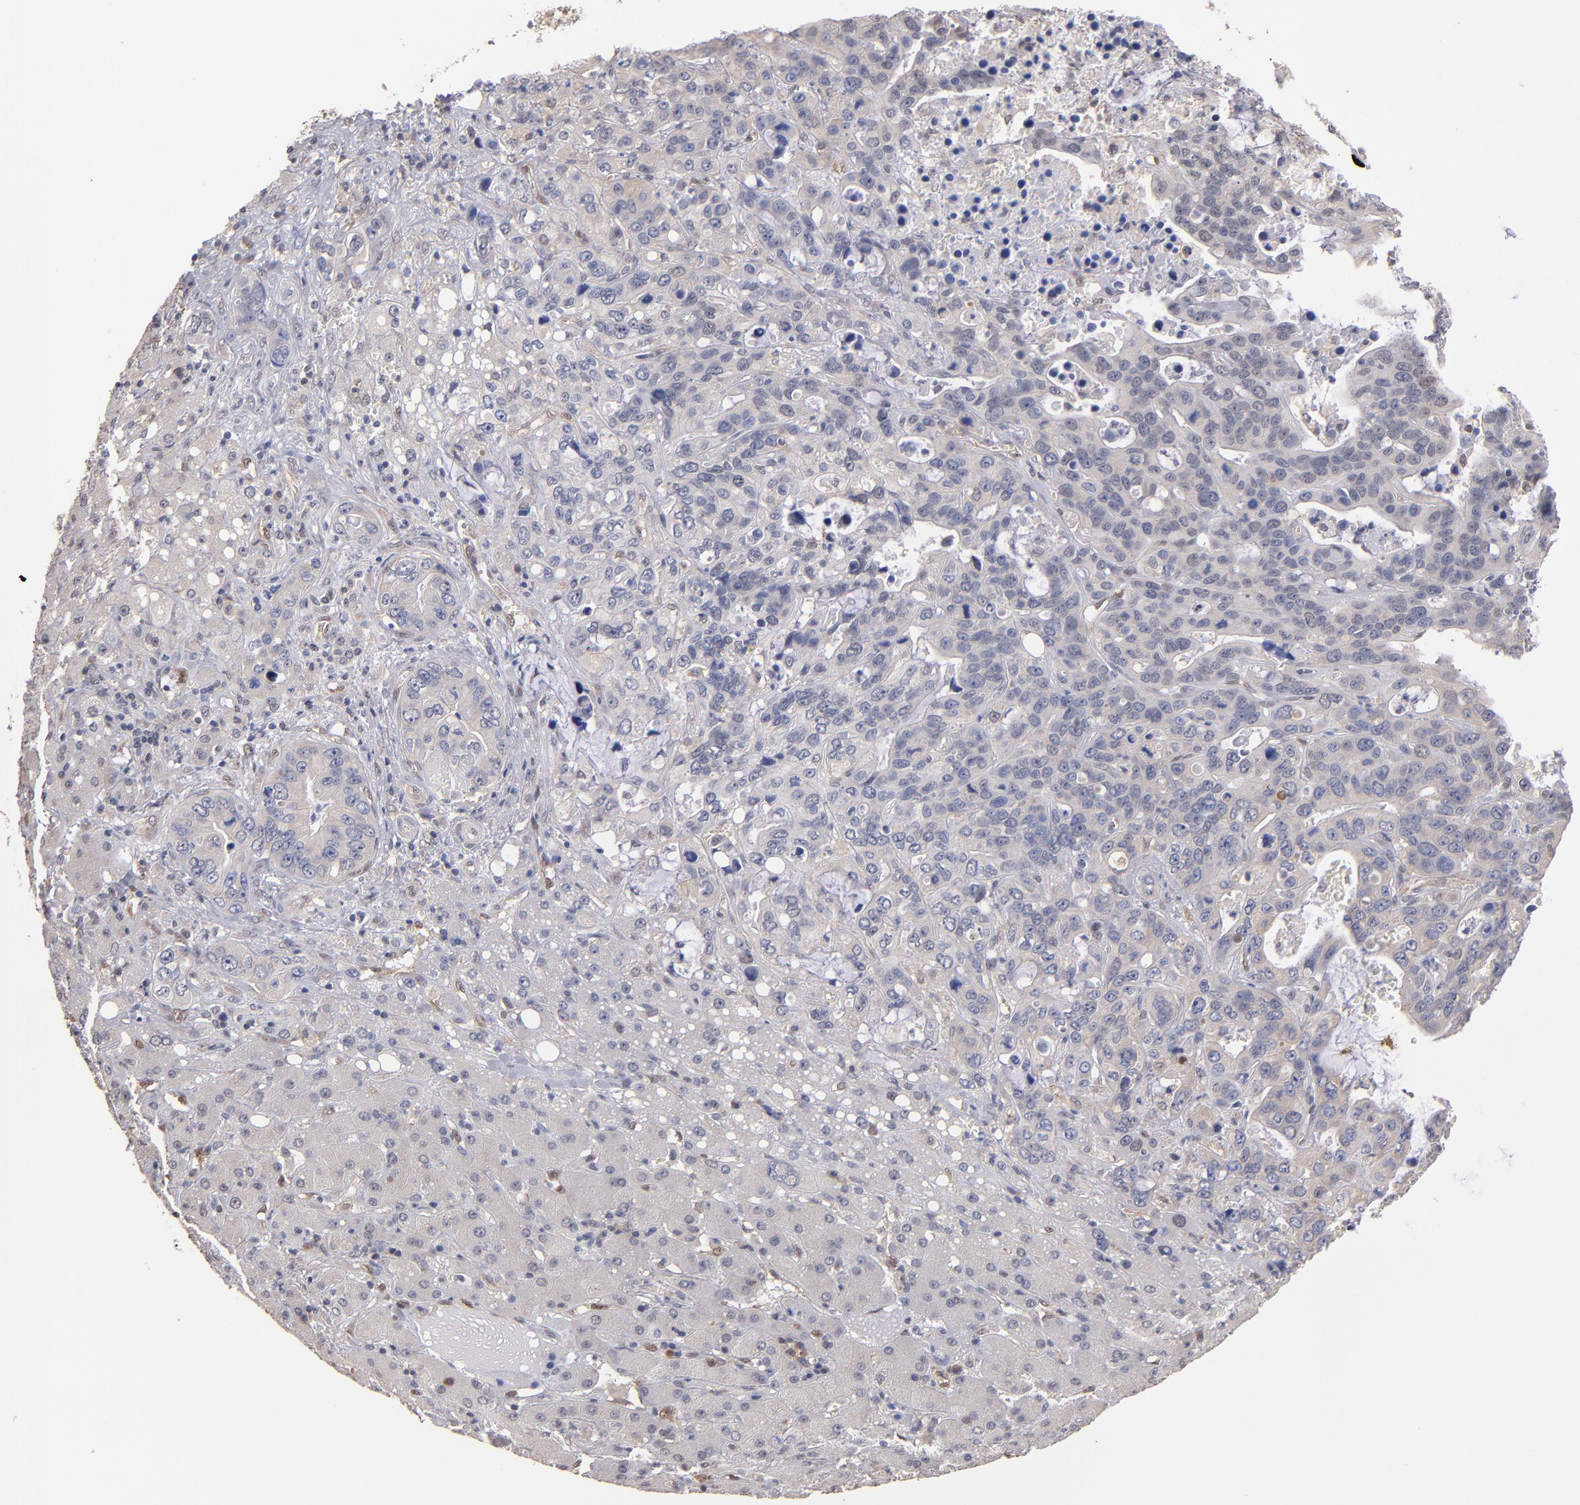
{"staining": {"intensity": "negative", "quantity": "none", "location": "none"}, "tissue": "liver cancer", "cell_type": "Tumor cells", "image_type": "cancer", "snomed": [{"axis": "morphology", "description": "Cholangiocarcinoma"}, {"axis": "topography", "description": "Liver"}], "caption": "This is a histopathology image of immunohistochemistry (IHC) staining of liver cancer (cholangiocarcinoma), which shows no expression in tumor cells.", "gene": "PSMD10", "patient": {"sex": "female", "age": 65}}